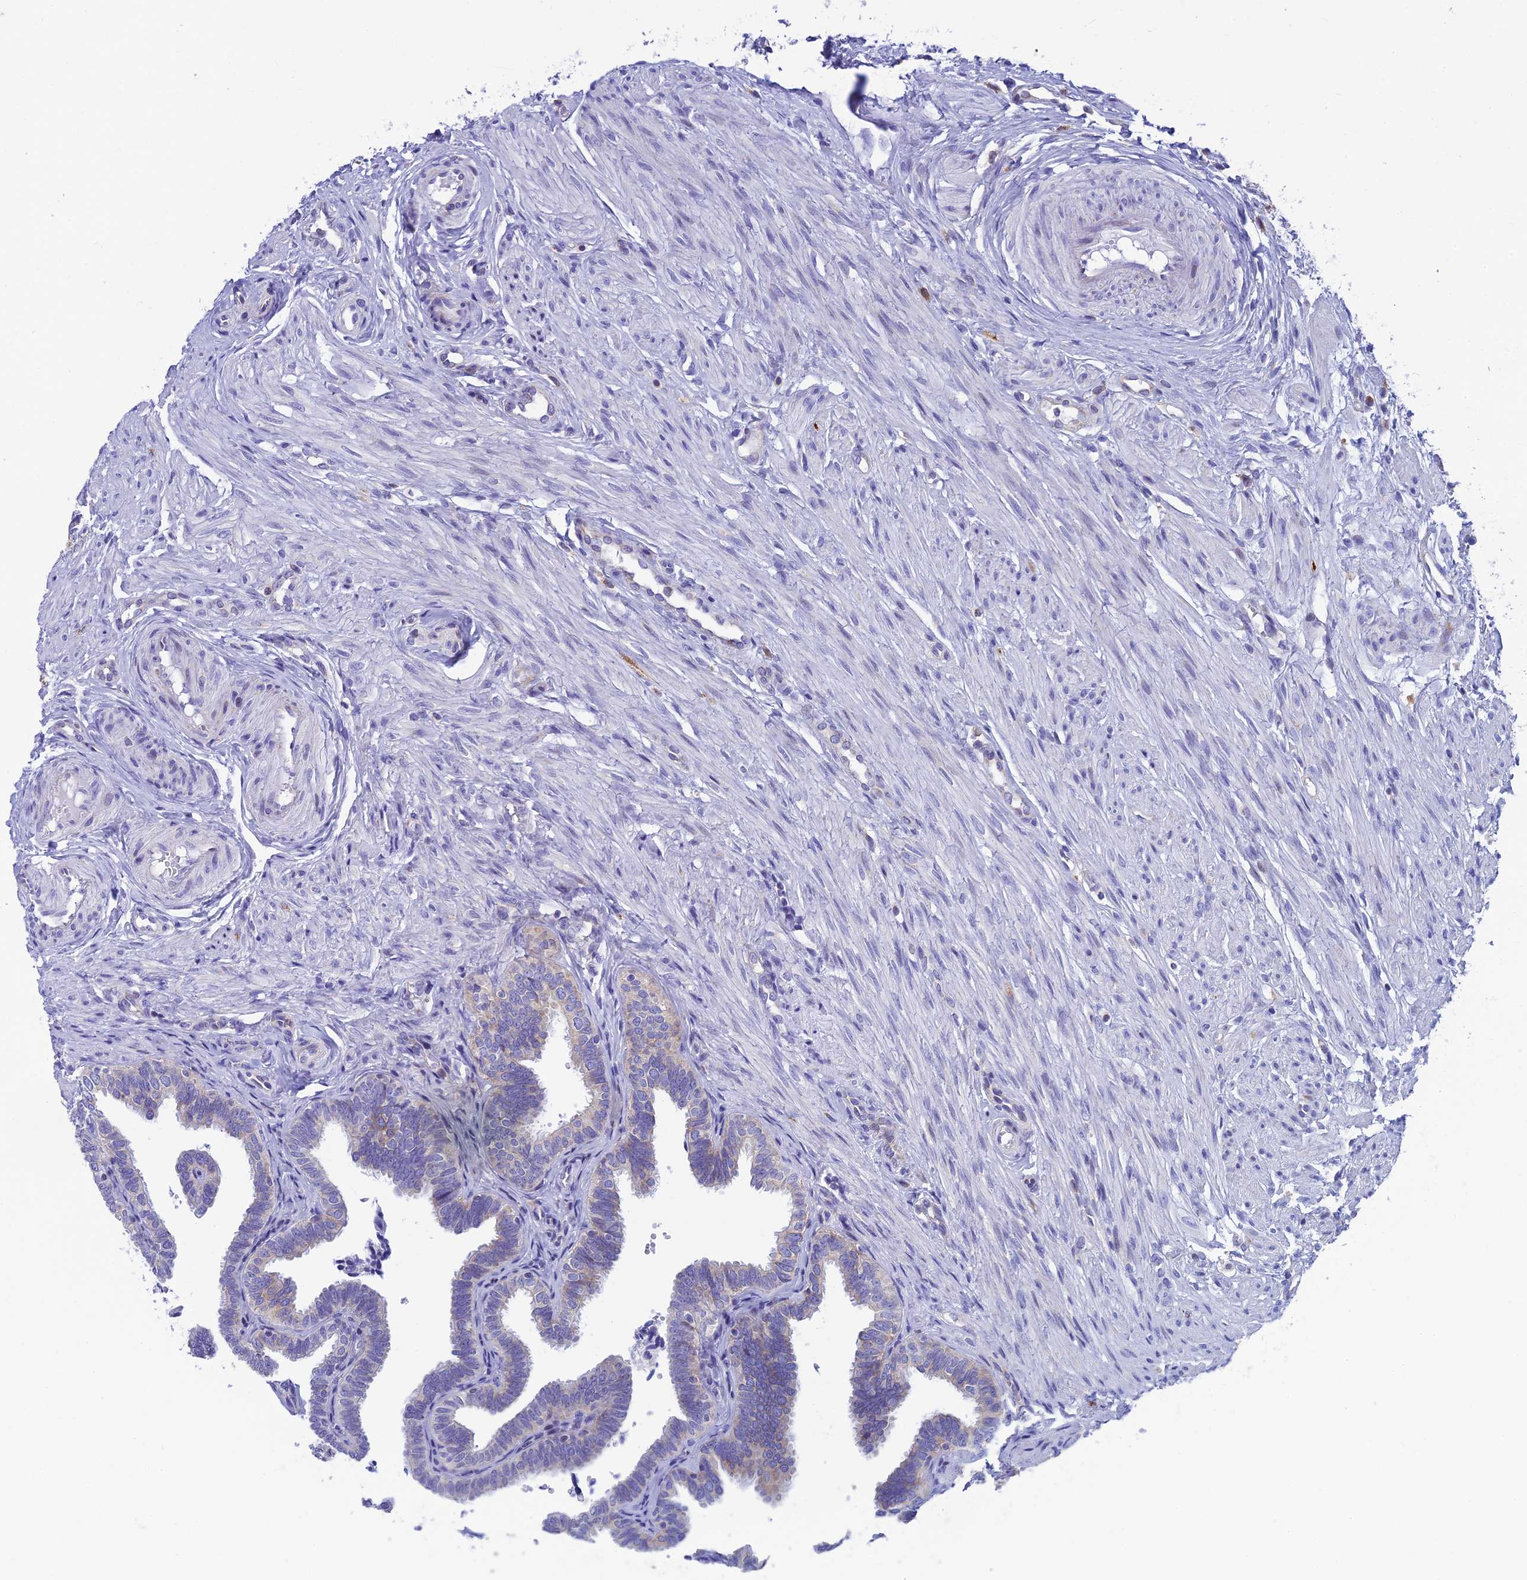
{"staining": {"intensity": "weak", "quantity": "<25%", "location": "cytoplasmic/membranous"}, "tissue": "fallopian tube", "cell_type": "Glandular cells", "image_type": "normal", "snomed": [{"axis": "morphology", "description": "Normal tissue, NOS"}, {"axis": "topography", "description": "Fallopian tube"}], "caption": "This image is of benign fallopian tube stained with immunohistochemistry (IHC) to label a protein in brown with the nuclei are counter-stained blue. There is no expression in glandular cells. Brightfield microscopy of immunohistochemistry (IHC) stained with DAB (brown) and hematoxylin (blue), captured at high magnification.", "gene": "REEP4", "patient": {"sex": "female", "age": 39}}